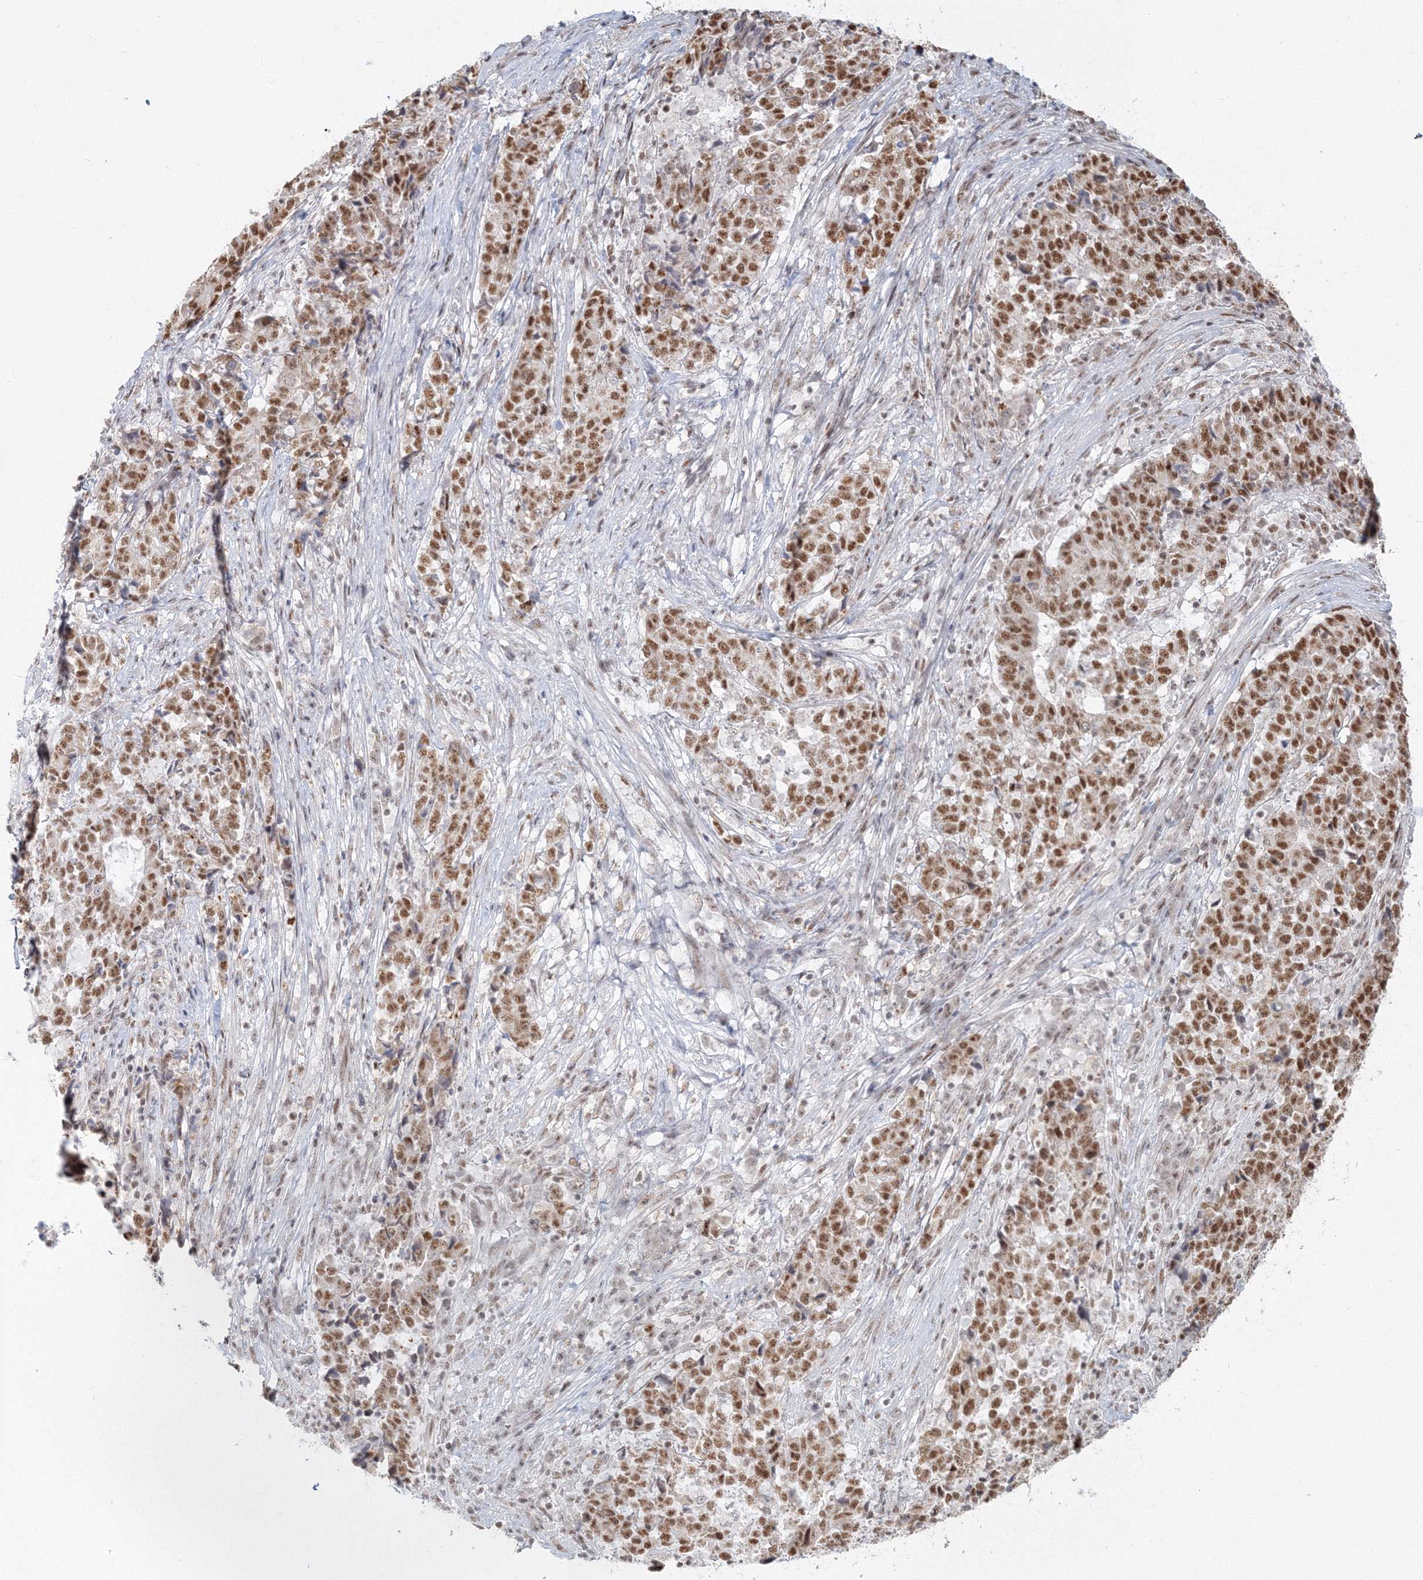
{"staining": {"intensity": "moderate", "quantity": ">75%", "location": "nuclear"}, "tissue": "stomach cancer", "cell_type": "Tumor cells", "image_type": "cancer", "snomed": [{"axis": "morphology", "description": "Adenocarcinoma, NOS"}, {"axis": "topography", "description": "Stomach"}], "caption": "Protein analysis of stomach cancer (adenocarcinoma) tissue exhibits moderate nuclear staining in approximately >75% of tumor cells. (DAB IHC with brightfield microscopy, high magnification).", "gene": "PPP4R2", "patient": {"sex": "male", "age": 59}}